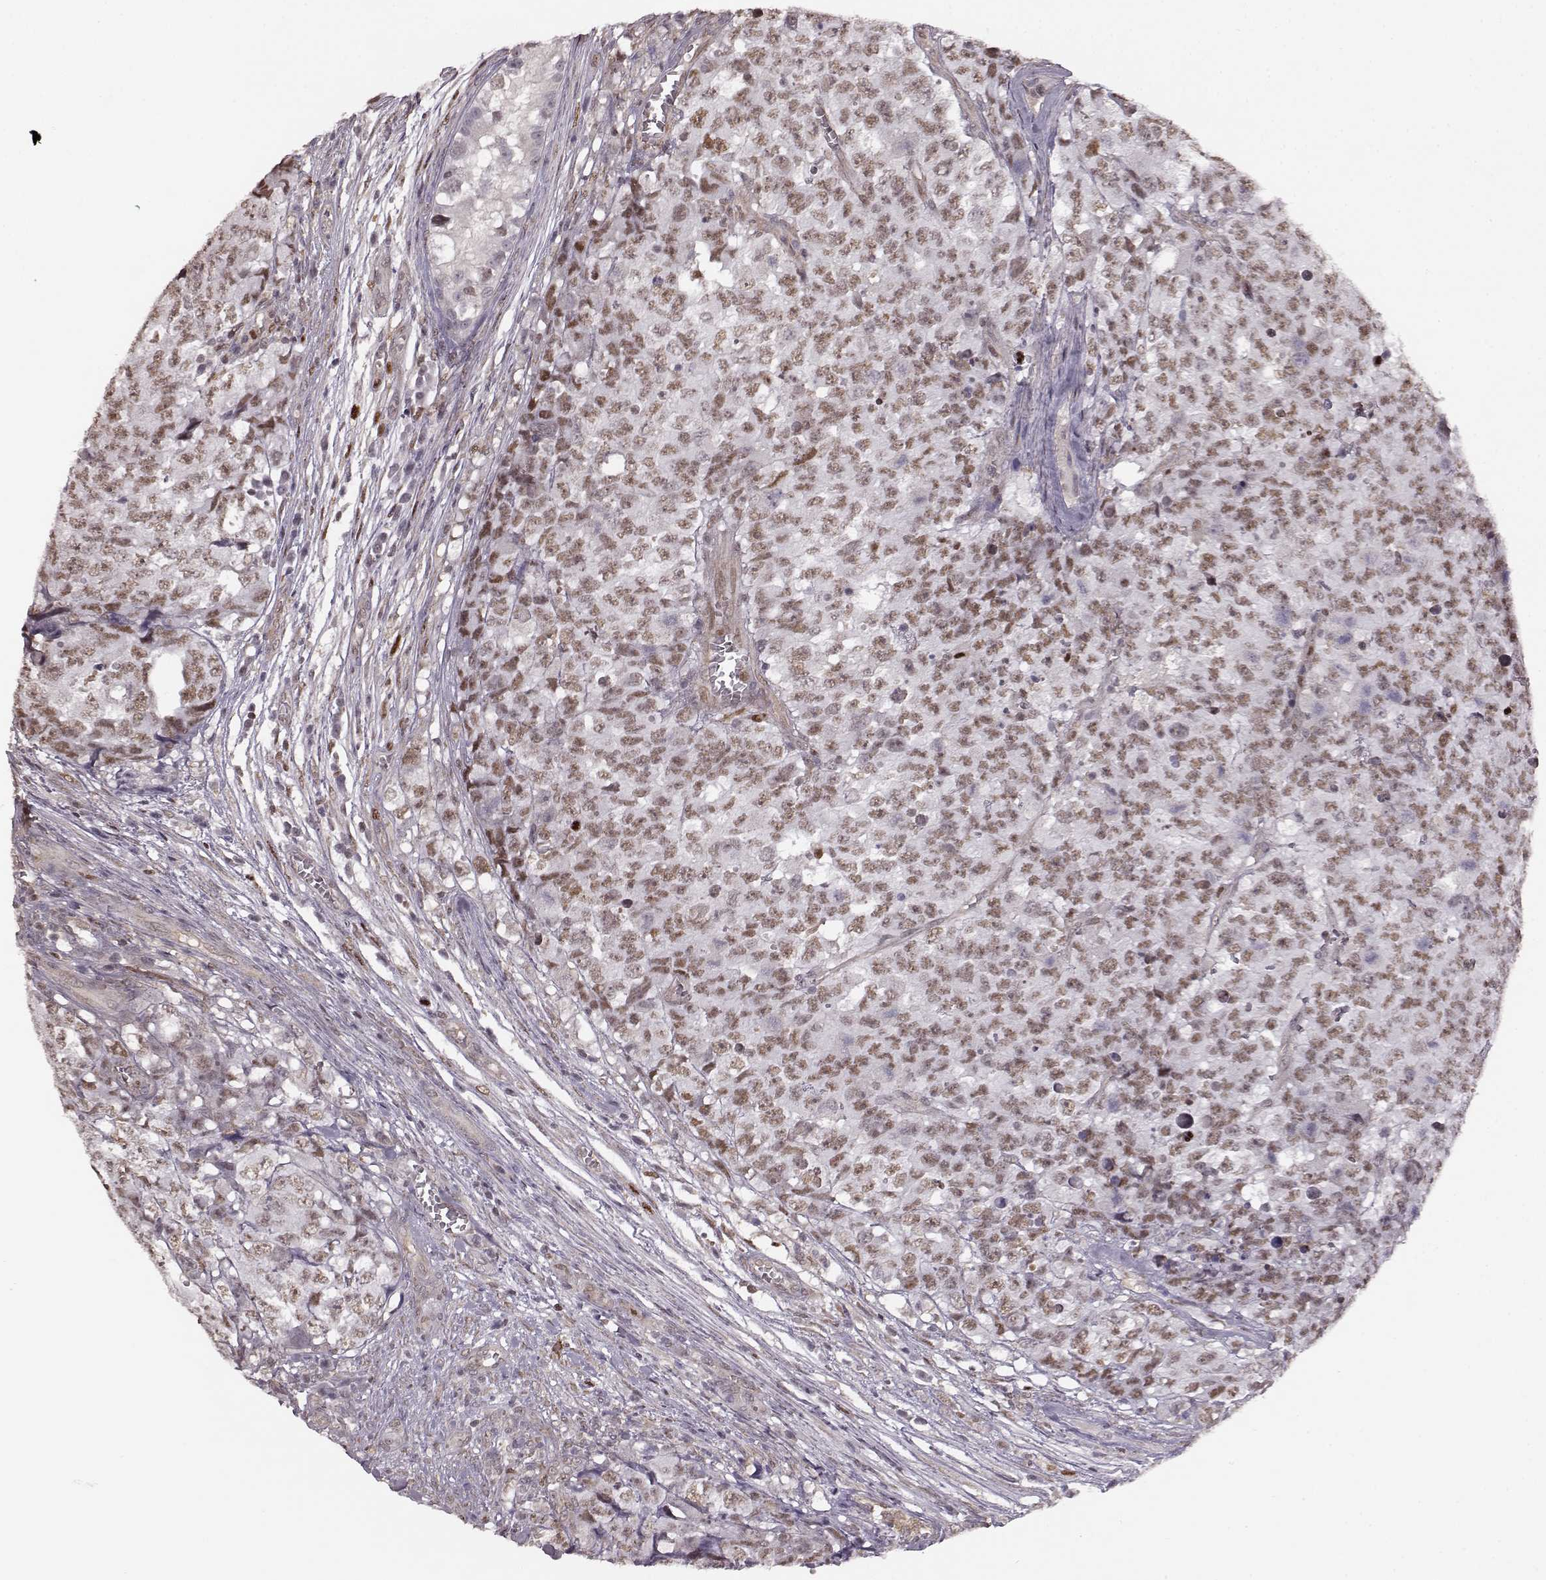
{"staining": {"intensity": "moderate", "quantity": "25%-75%", "location": "nuclear"}, "tissue": "testis cancer", "cell_type": "Tumor cells", "image_type": "cancer", "snomed": [{"axis": "morphology", "description": "Carcinoma, Embryonal, NOS"}, {"axis": "topography", "description": "Testis"}], "caption": "IHC photomicrograph of neoplastic tissue: human testis cancer (embryonal carcinoma) stained using immunohistochemistry (IHC) exhibits medium levels of moderate protein expression localized specifically in the nuclear of tumor cells, appearing as a nuclear brown color.", "gene": "KLF6", "patient": {"sex": "male", "age": 23}}